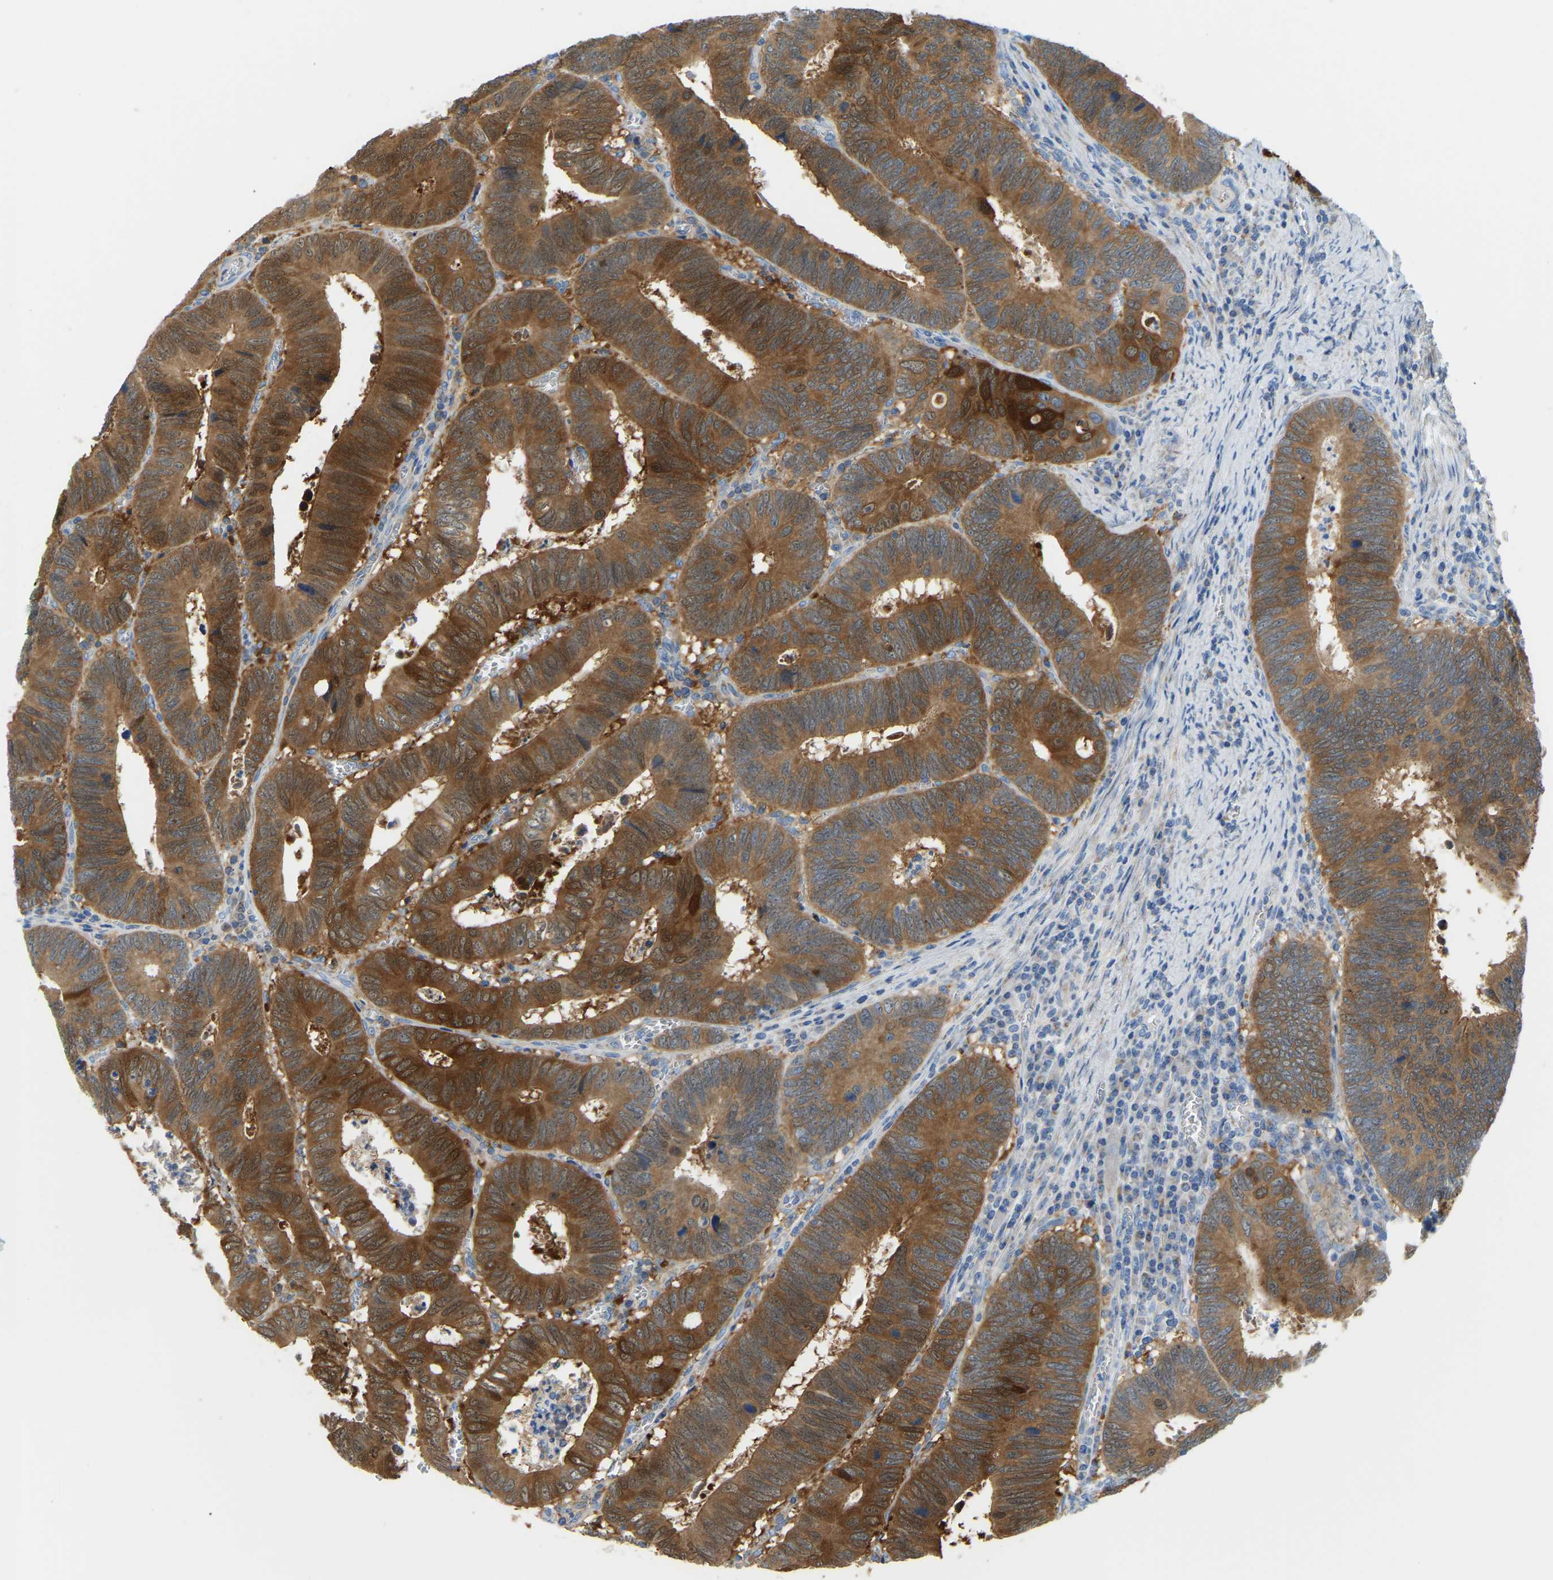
{"staining": {"intensity": "strong", "quantity": ">75%", "location": "cytoplasmic/membranous"}, "tissue": "colorectal cancer", "cell_type": "Tumor cells", "image_type": "cancer", "snomed": [{"axis": "morphology", "description": "Inflammation, NOS"}, {"axis": "morphology", "description": "Adenocarcinoma, NOS"}, {"axis": "topography", "description": "Colon"}], "caption": "The immunohistochemical stain highlights strong cytoplasmic/membranous staining in tumor cells of colorectal cancer tissue.", "gene": "GDA", "patient": {"sex": "male", "age": 72}}